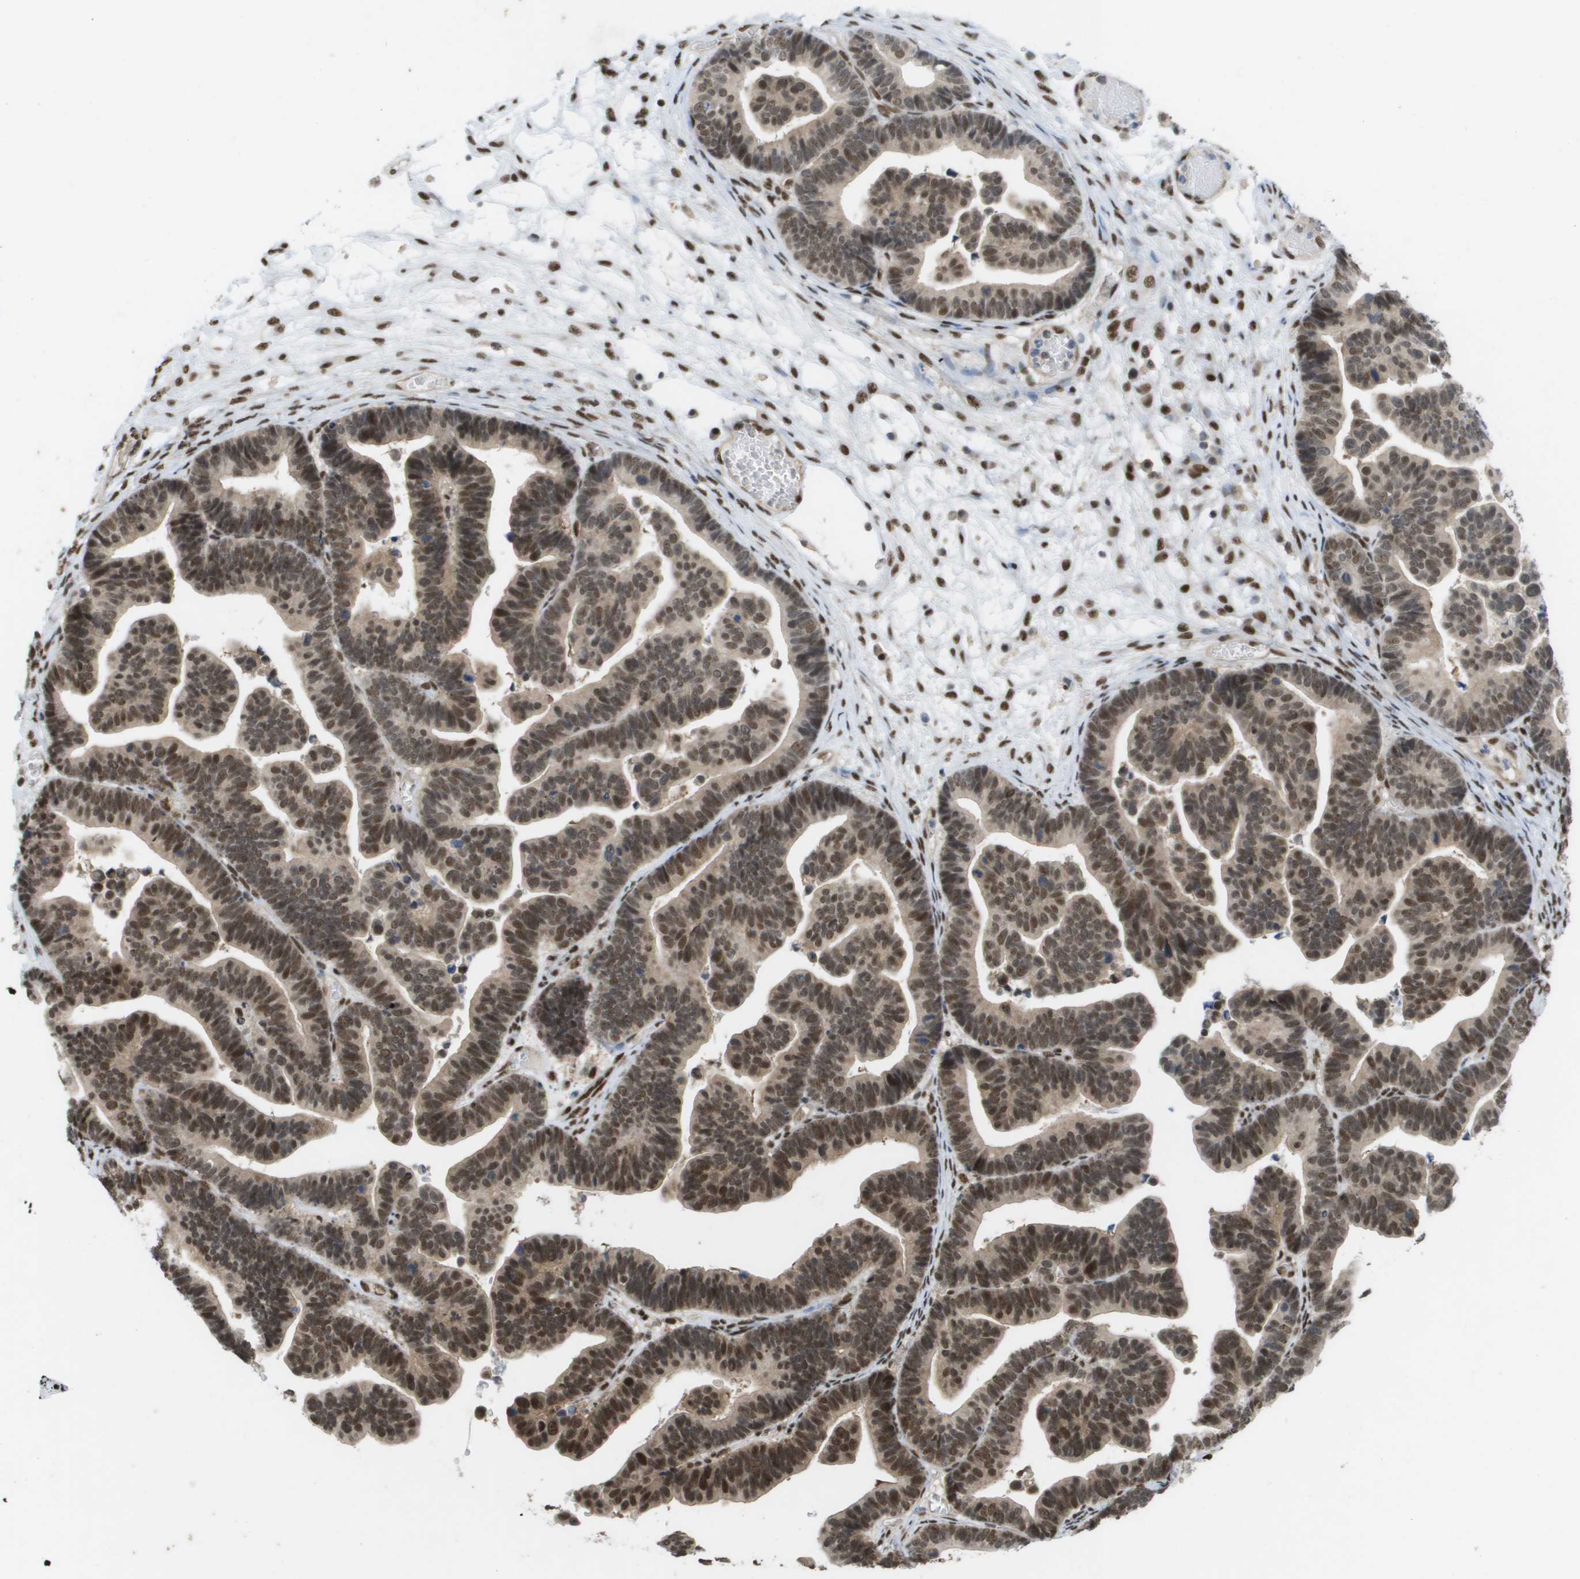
{"staining": {"intensity": "moderate", "quantity": ">75%", "location": "nuclear"}, "tissue": "ovarian cancer", "cell_type": "Tumor cells", "image_type": "cancer", "snomed": [{"axis": "morphology", "description": "Cystadenocarcinoma, serous, NOS"}, {"axis": "topography", "description": "Ovary"}], "caption": "IHC (DAB) staining of ovarian serous cystadenocarcinoma shows moderate nuclear protein staining in about >75% of tumor cells.", "gene": "CDT1", "patient": {"sex": "female", "age": 56}}